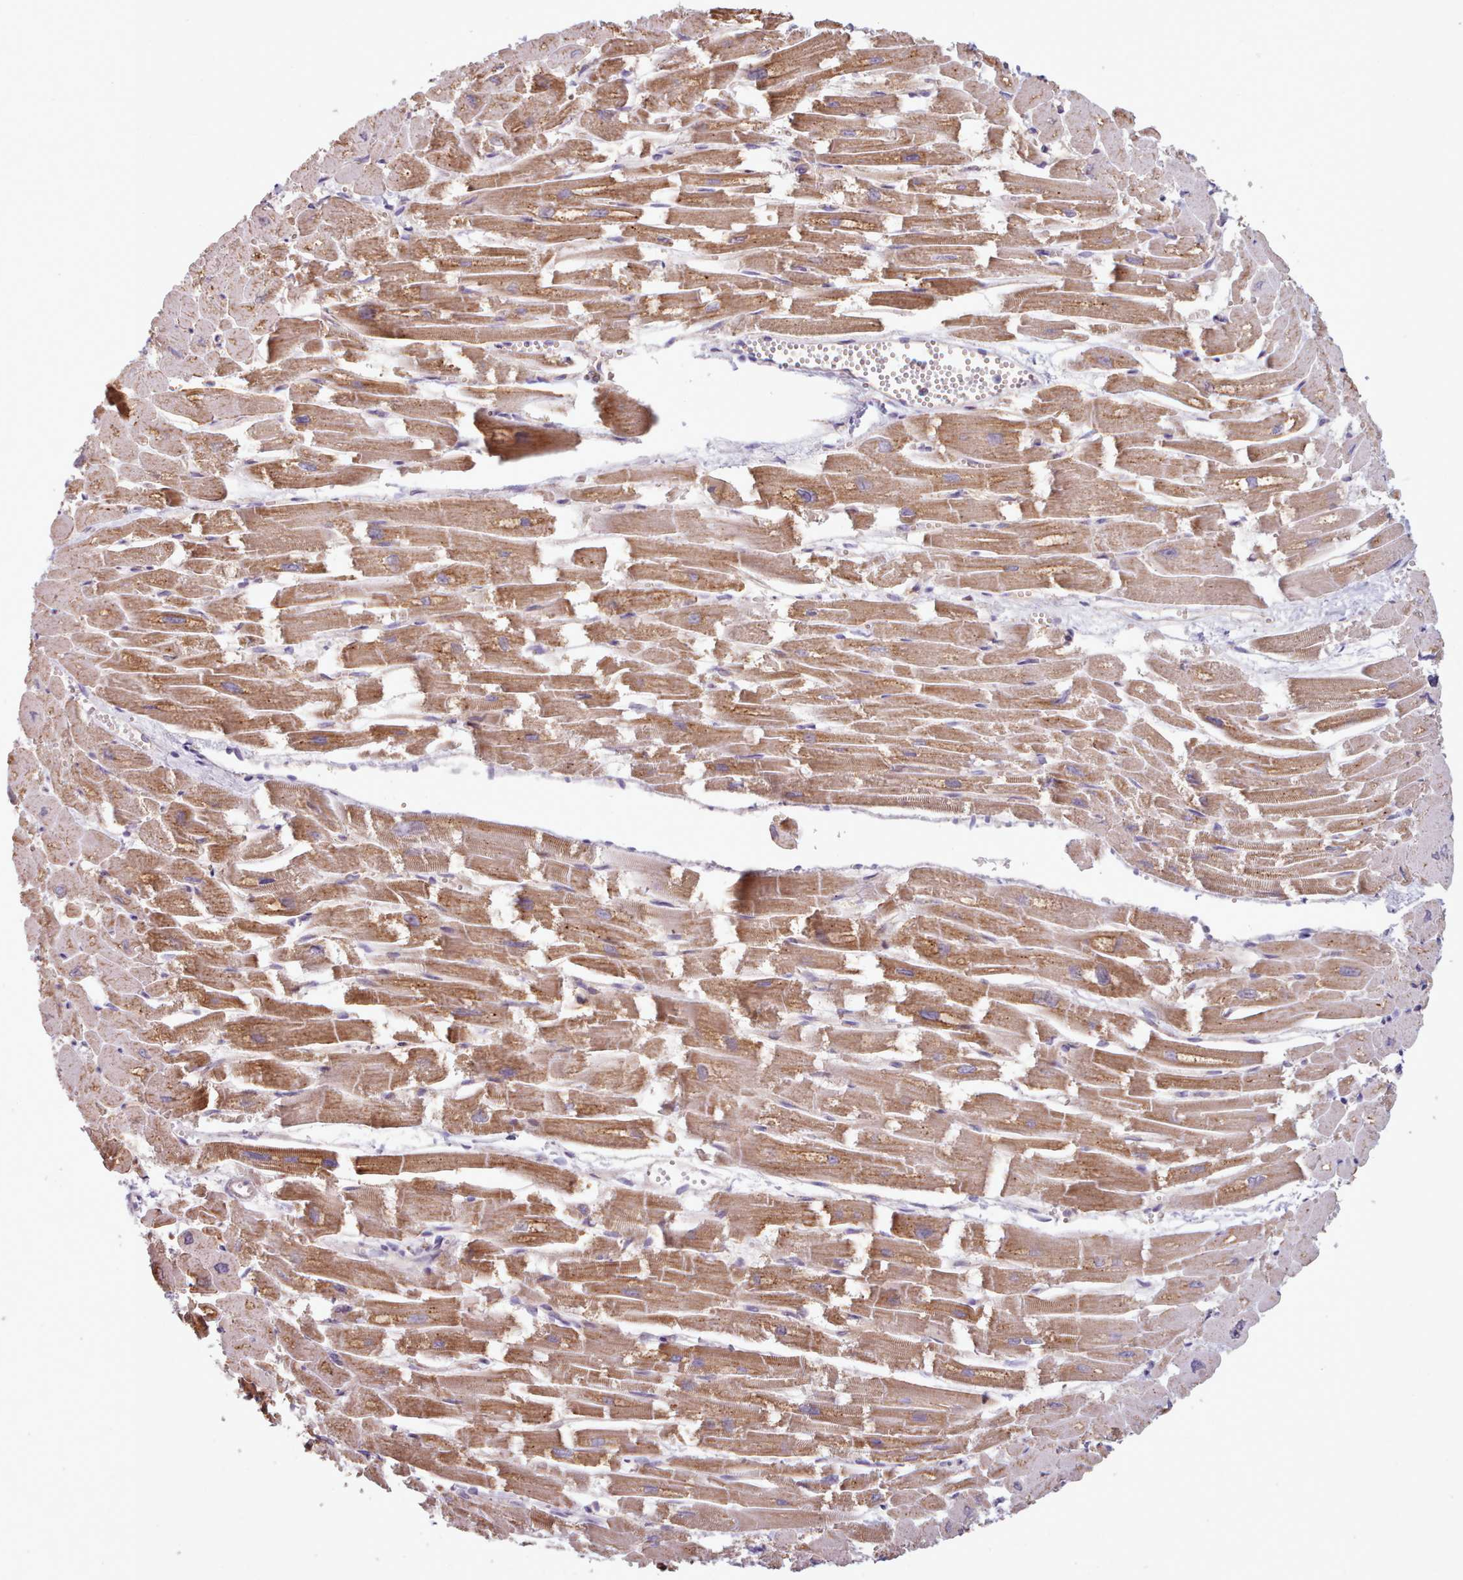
{"staining": {"intensity": "moderate", "quantity": ">75%", "location": "cytoplasmic/membranous"}, "tissue": "heart muscle", "cell_type": "Cardiomyocytes", "image_type": "normal", "snomed": [{"axis": "morphology", "description": "Normal tissue, NOS"}, {"axis": "topography", "description": "Heart"}], "caption": "A medium amount of moderate cytoplasmic/membranous positivity is present in about >75% of cardiomyocytes in normal heart muscle.", "gene": "CRYBG1", "patient": {"sex": "male", "age": 54}}